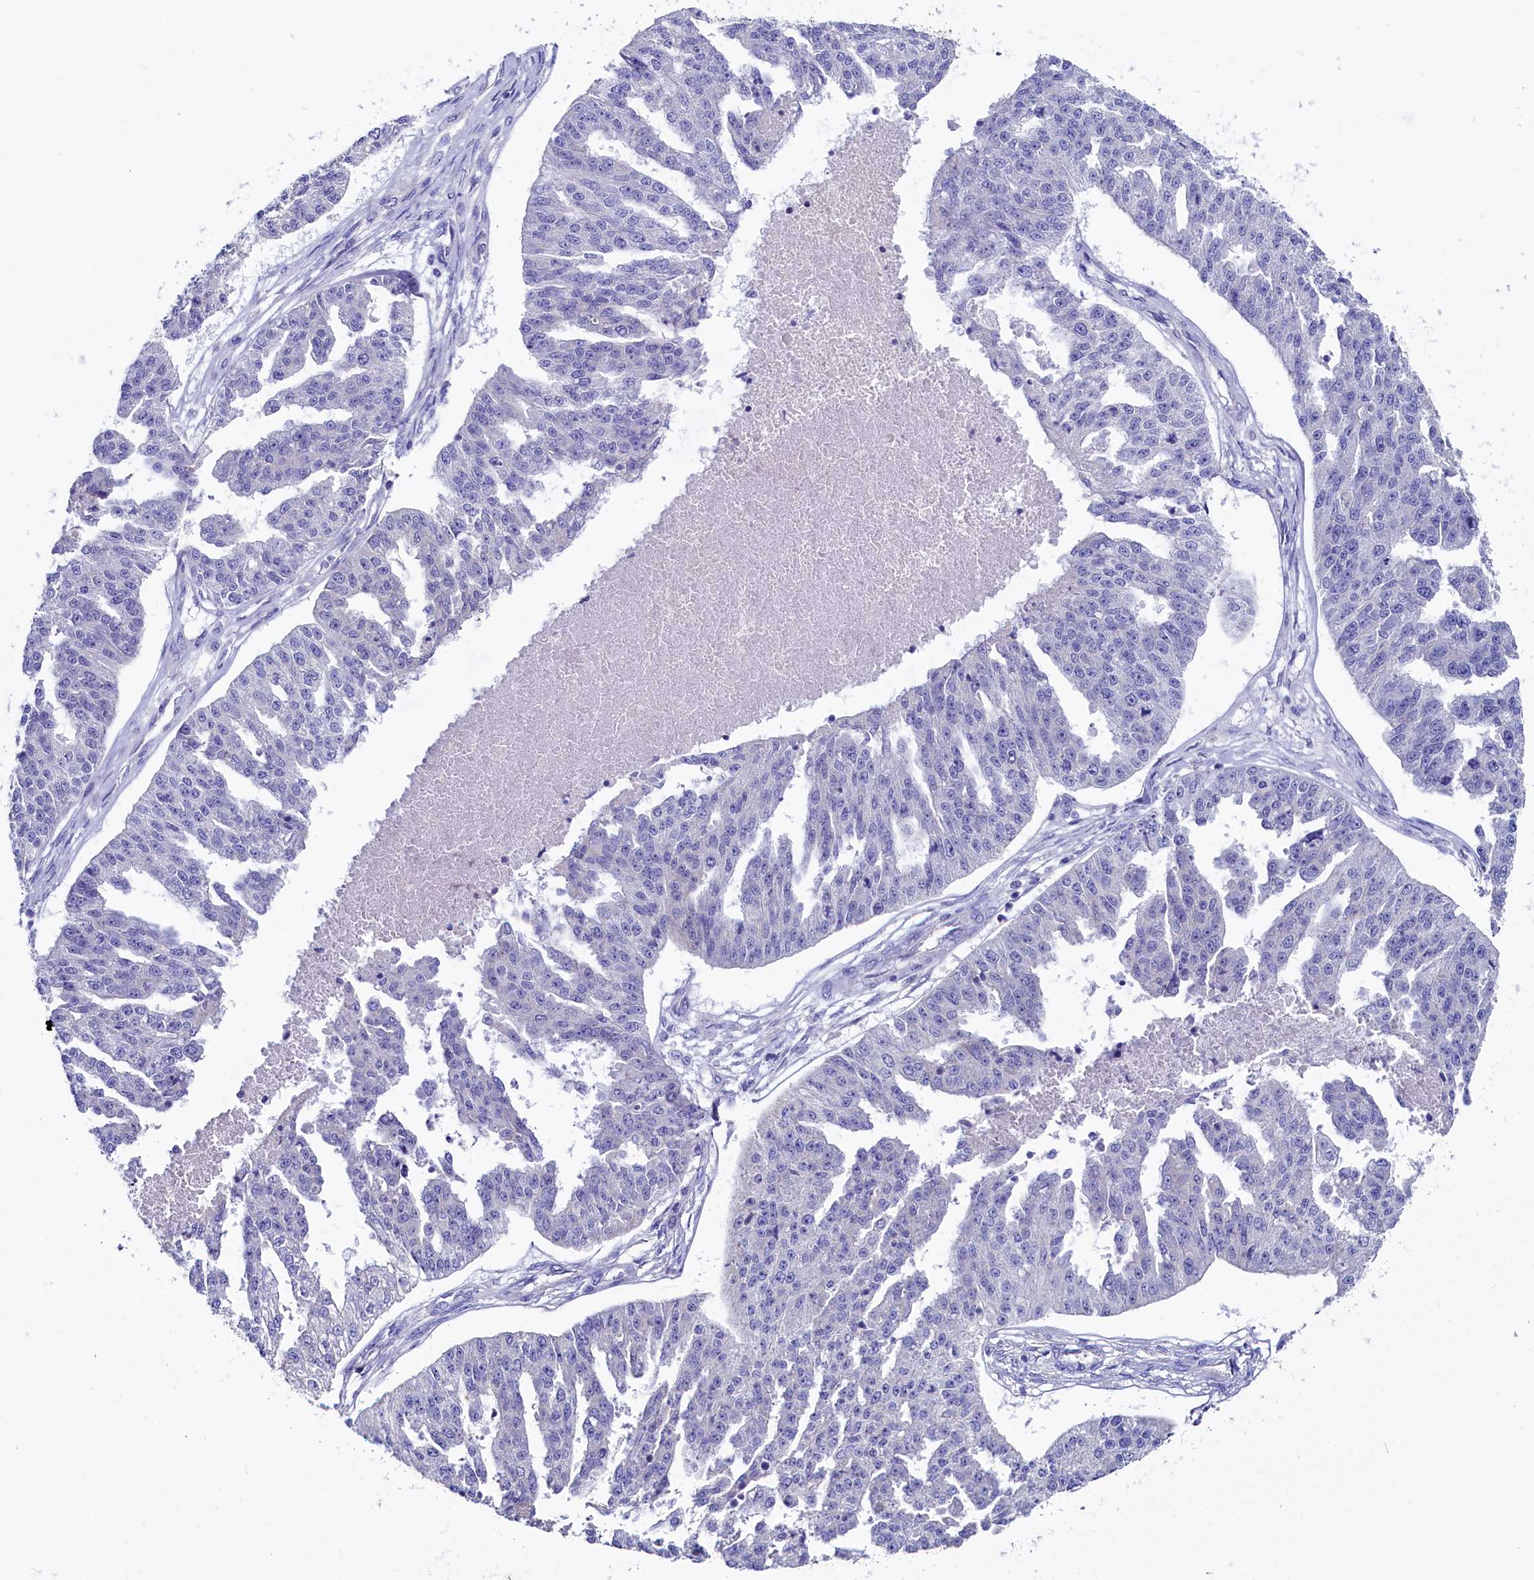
{"staining": {"intensity": "negative", "quantity": "none", "location": "none"}, "tissue": "ovarian cancer", "cell_type": "Tumor cells", "image_type": "cancer", "snomed": [{"axis": "morphology", "description": "Cystadenocarcinoma, serous, NOS"}, {"axis": "topography", "description": "Ovary"}], "caption": "Tumor cells are negative for protein expression in human serous cystadenocarcinoma (ovarian). (IHC, brightfield microscopy, high magnification).", "gene": "CIAPIN1", "patient": {"sex": "female", "age": 58}}